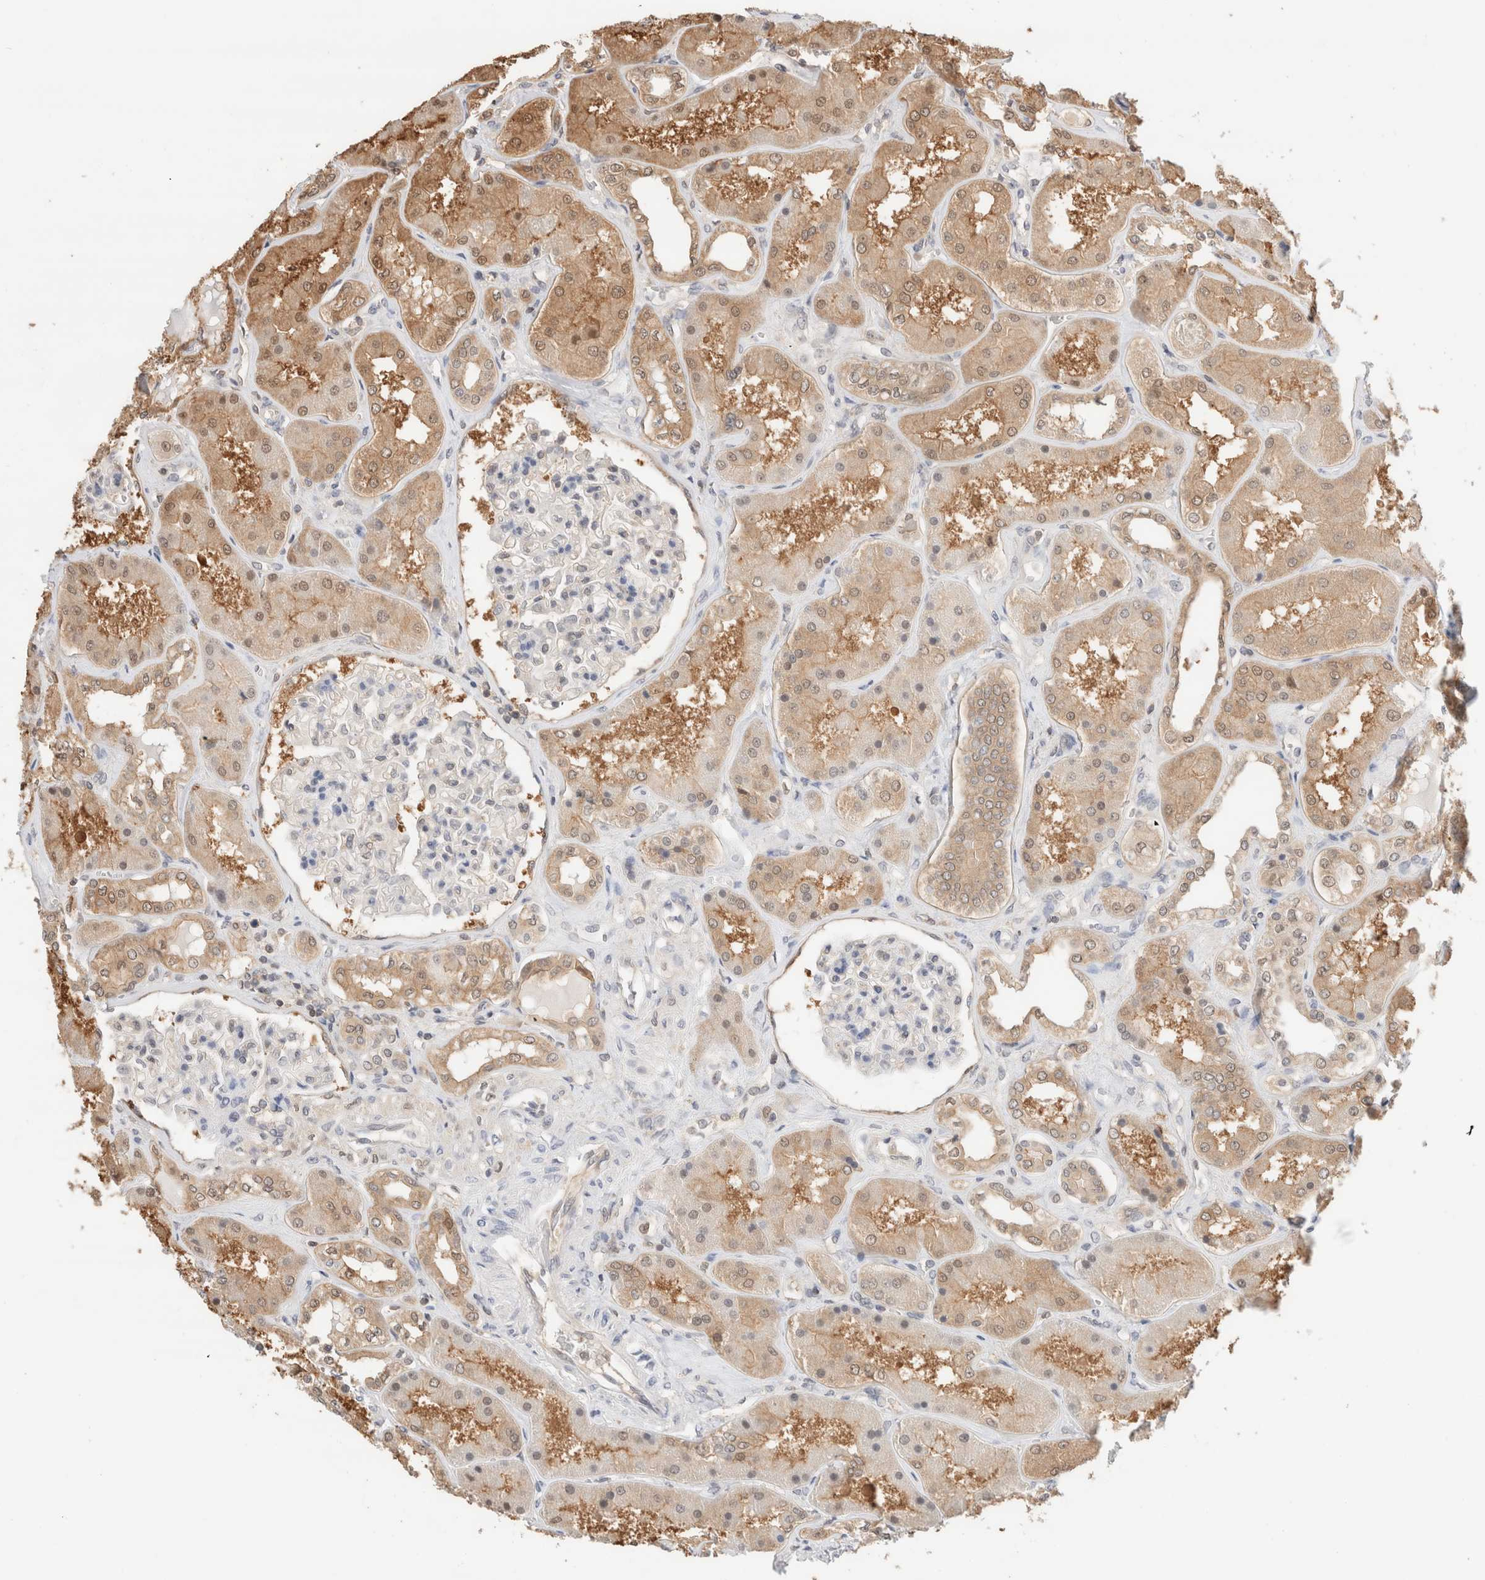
{"staining": {"intensity": "weak", "quantity": "<25%", "location": "cytoplasmic/membranous"}, "tissue": "kidney", "cell_type": "Cells in glomeruli", "image_type": "normal", "snomed": [{"axis": "morphology", "description": "Normal tissue, NOS"}, {"axis": "topography", "description": "Kidney"}], "caption": "Kidney stained for a protein using immunohistochemistry shows no expression cells in glomeruli.", "gene": "C17orf97", "patient": {"sex": "female", "age": 56}}